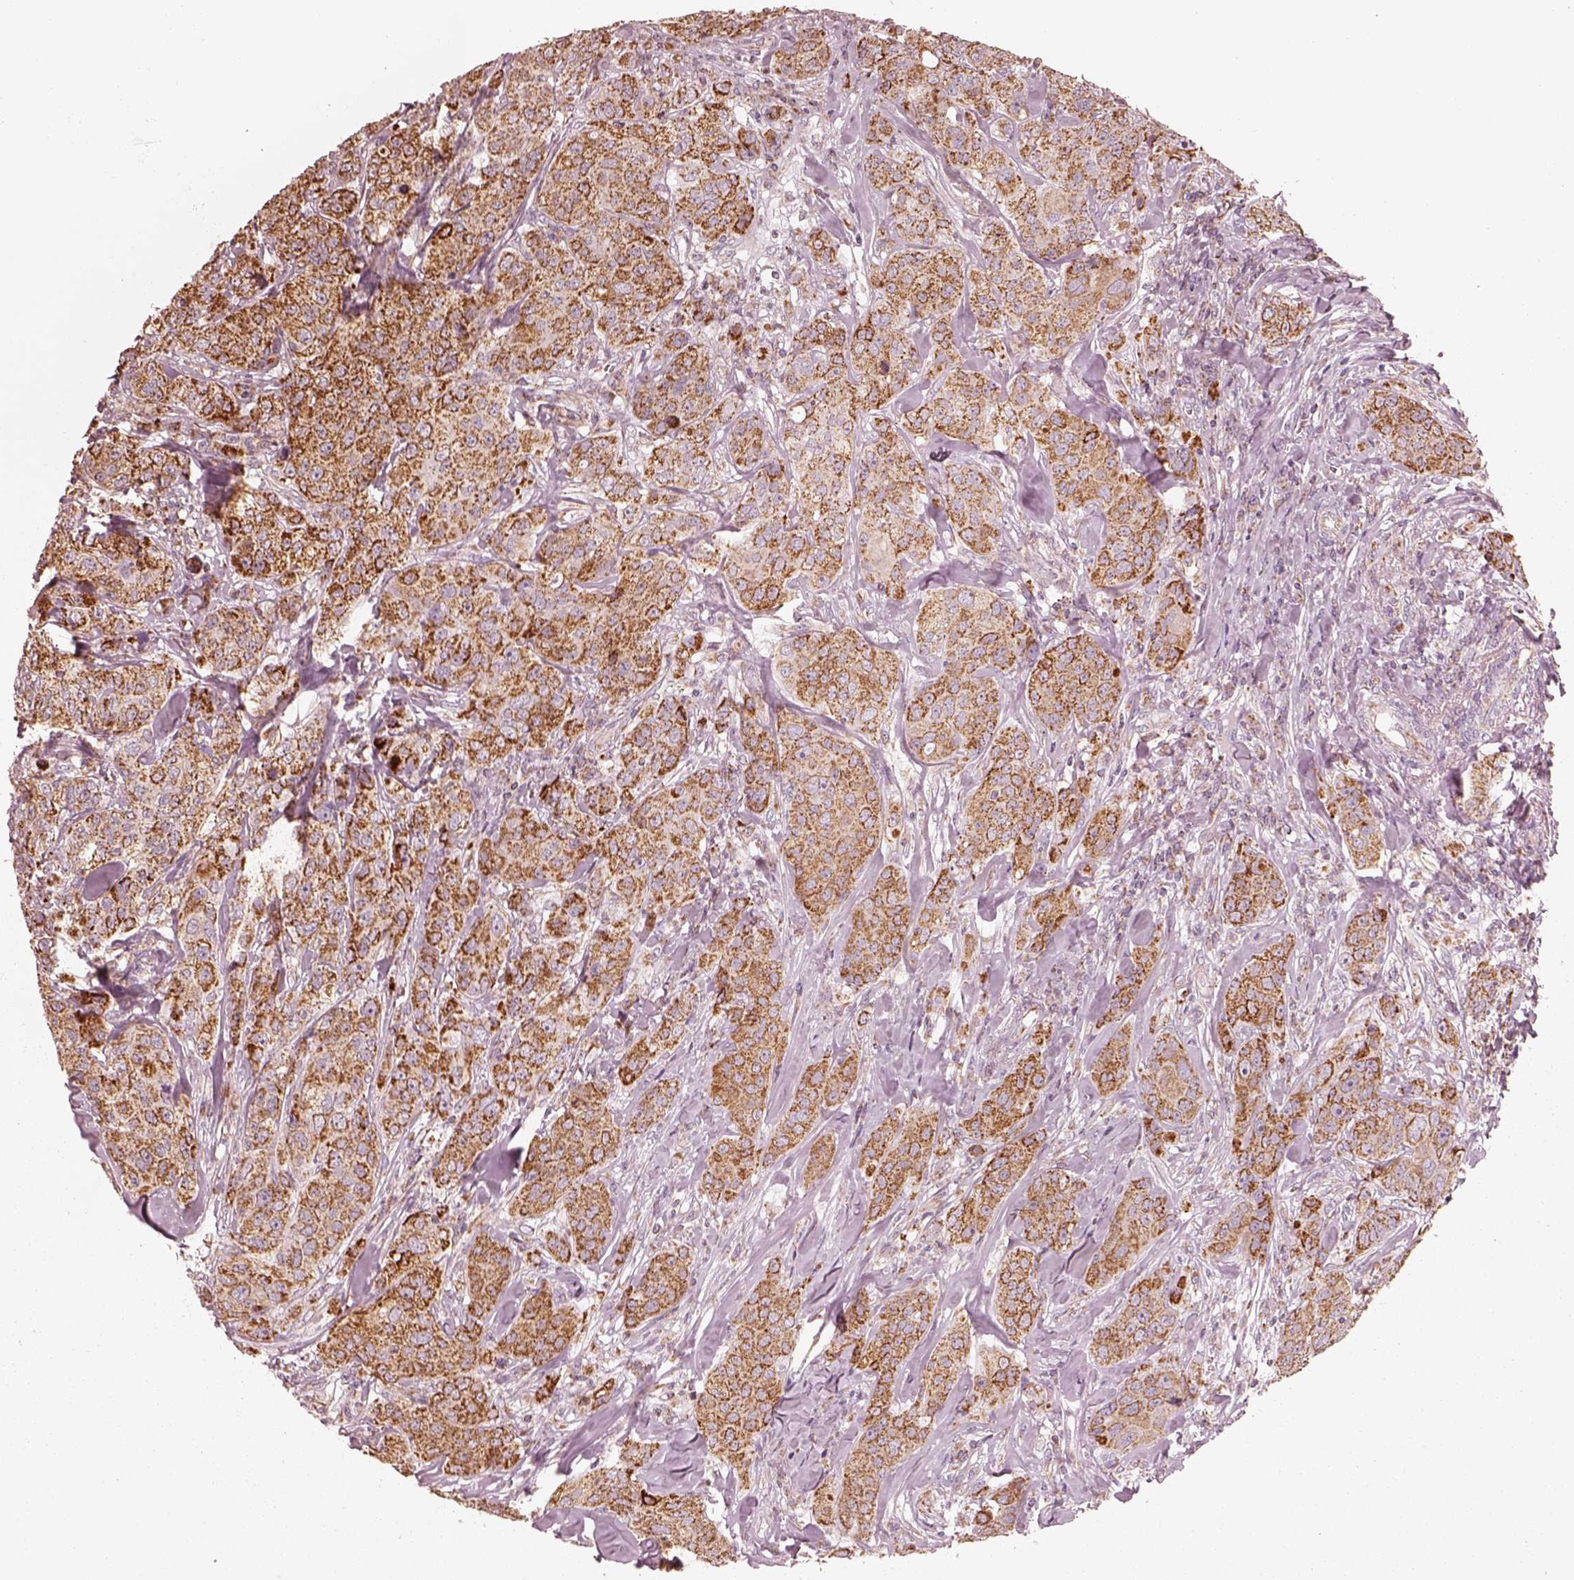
{"staining": {"intensity": "strong", "quantity": ">75%", "location": "cytoplasmic/membranous"}, "tissue": "breast cancer", "cell_type": "Tumor cells", "image_type": "cancer", "snomed": [{"axis": "morphology", "description": "Duct carcinoma"}, {"axis": "topography", "description": "Breast"}], "caption": "Immunohistochemical staining of breast cancer (intraductal carcinoma) exhibits high levels of strong cytoplasmic/membranous protein expression in approximately >75% of tumor cells.", "gene": "ENTPD6", "patient": {"sex": "female", "age": 43}}